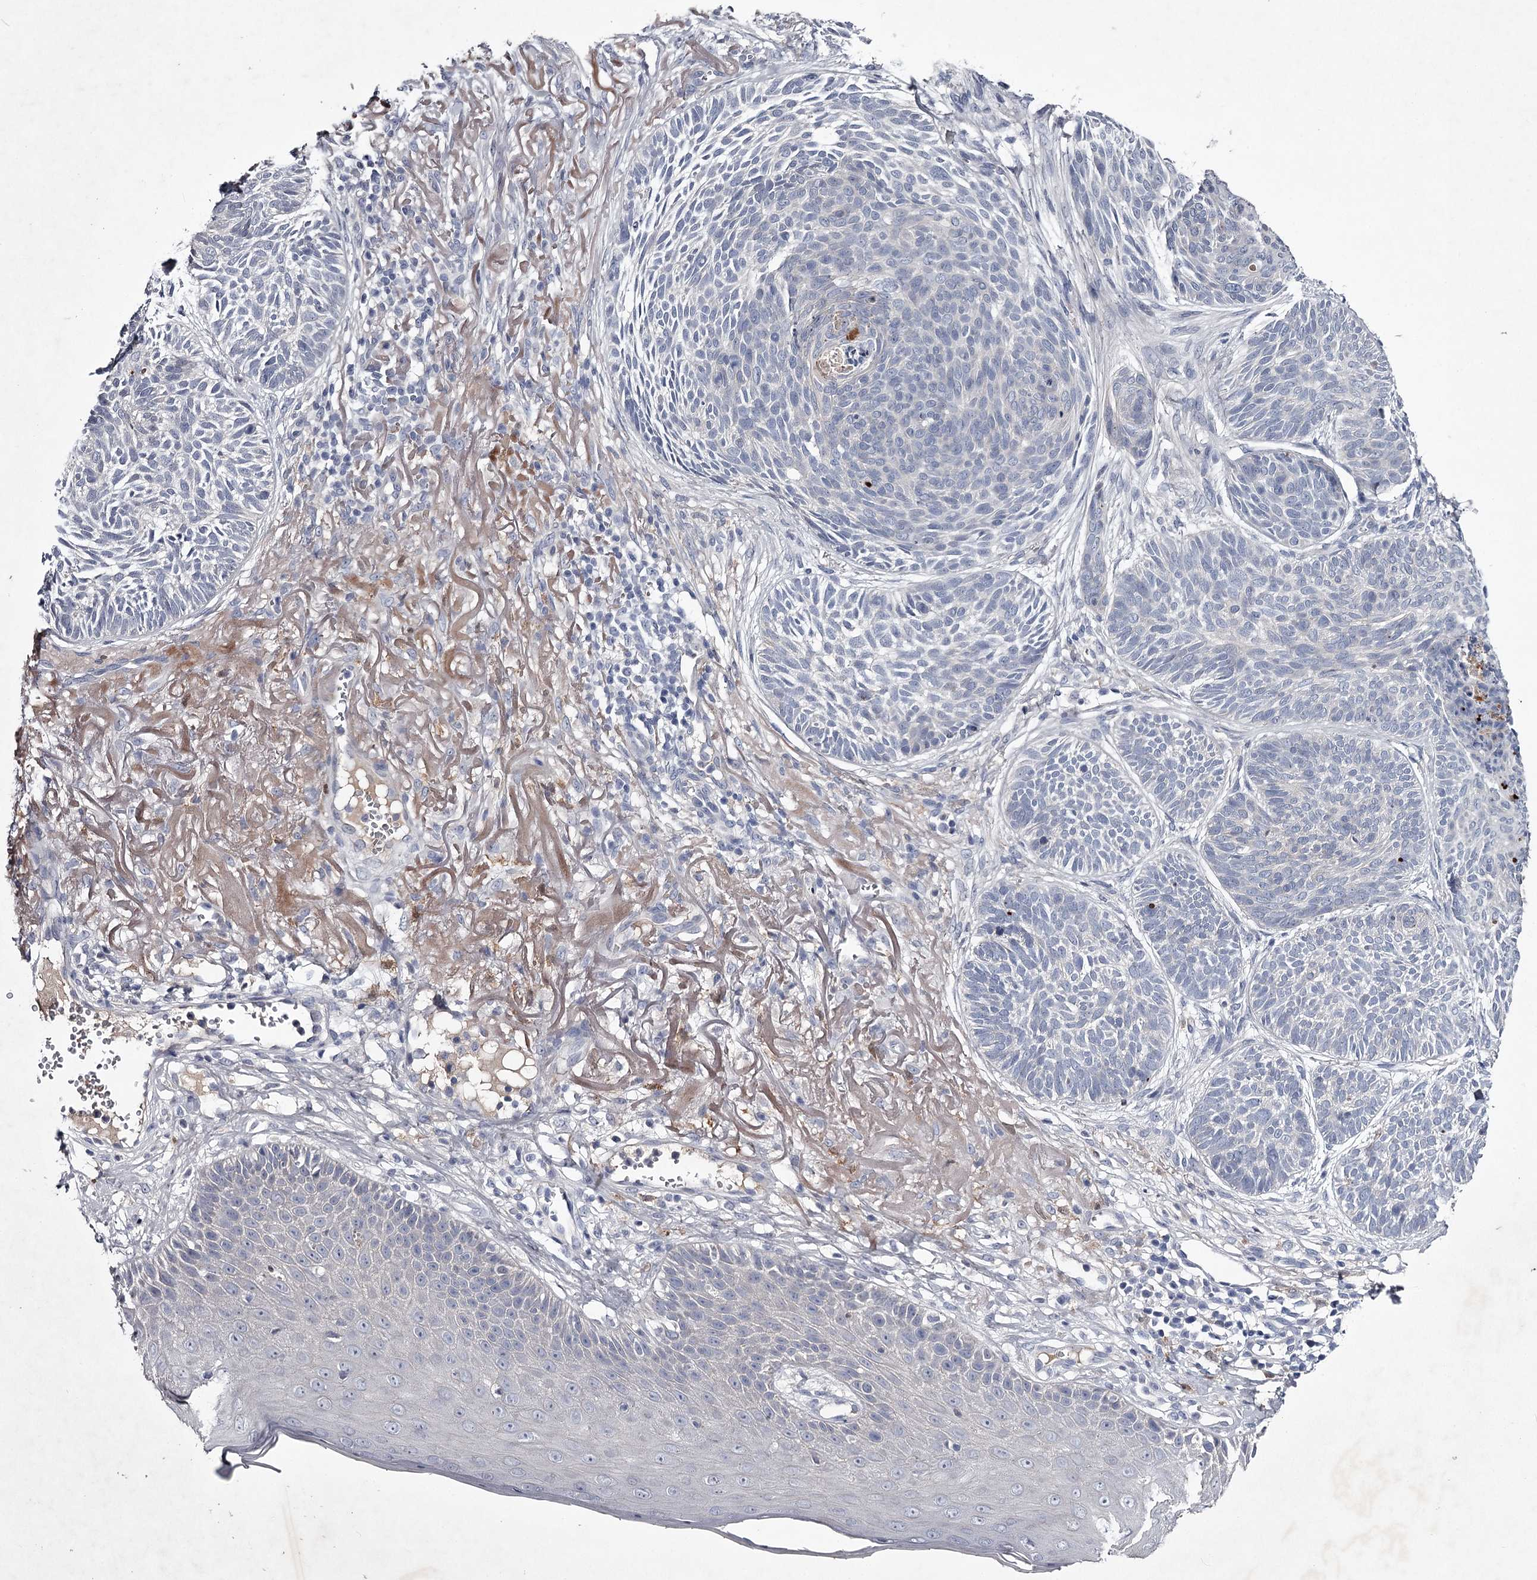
{"staining": {"intensity": "negative", "quantity": "none", "location": "none"}, "tissue": "skin cancer", "cell_type": "Tumor cells", "image_type": "cancer", "snomed": [{"axis": "morphology", "description": "Normal tissue, NOS"}, {"axis": "morphology", "description": "Basal cell carcinoma"}, {"axis": "topography", "description": "Skin"}], "caption": "DAB (3,3'-diaminobenzidine) immunohistochemical staining of human basal cell carcinoma (skin) reveals no significant staining in tumor cells.", "gene": "FDXACB1", "patient": {"sex": "male", "age": 66}}